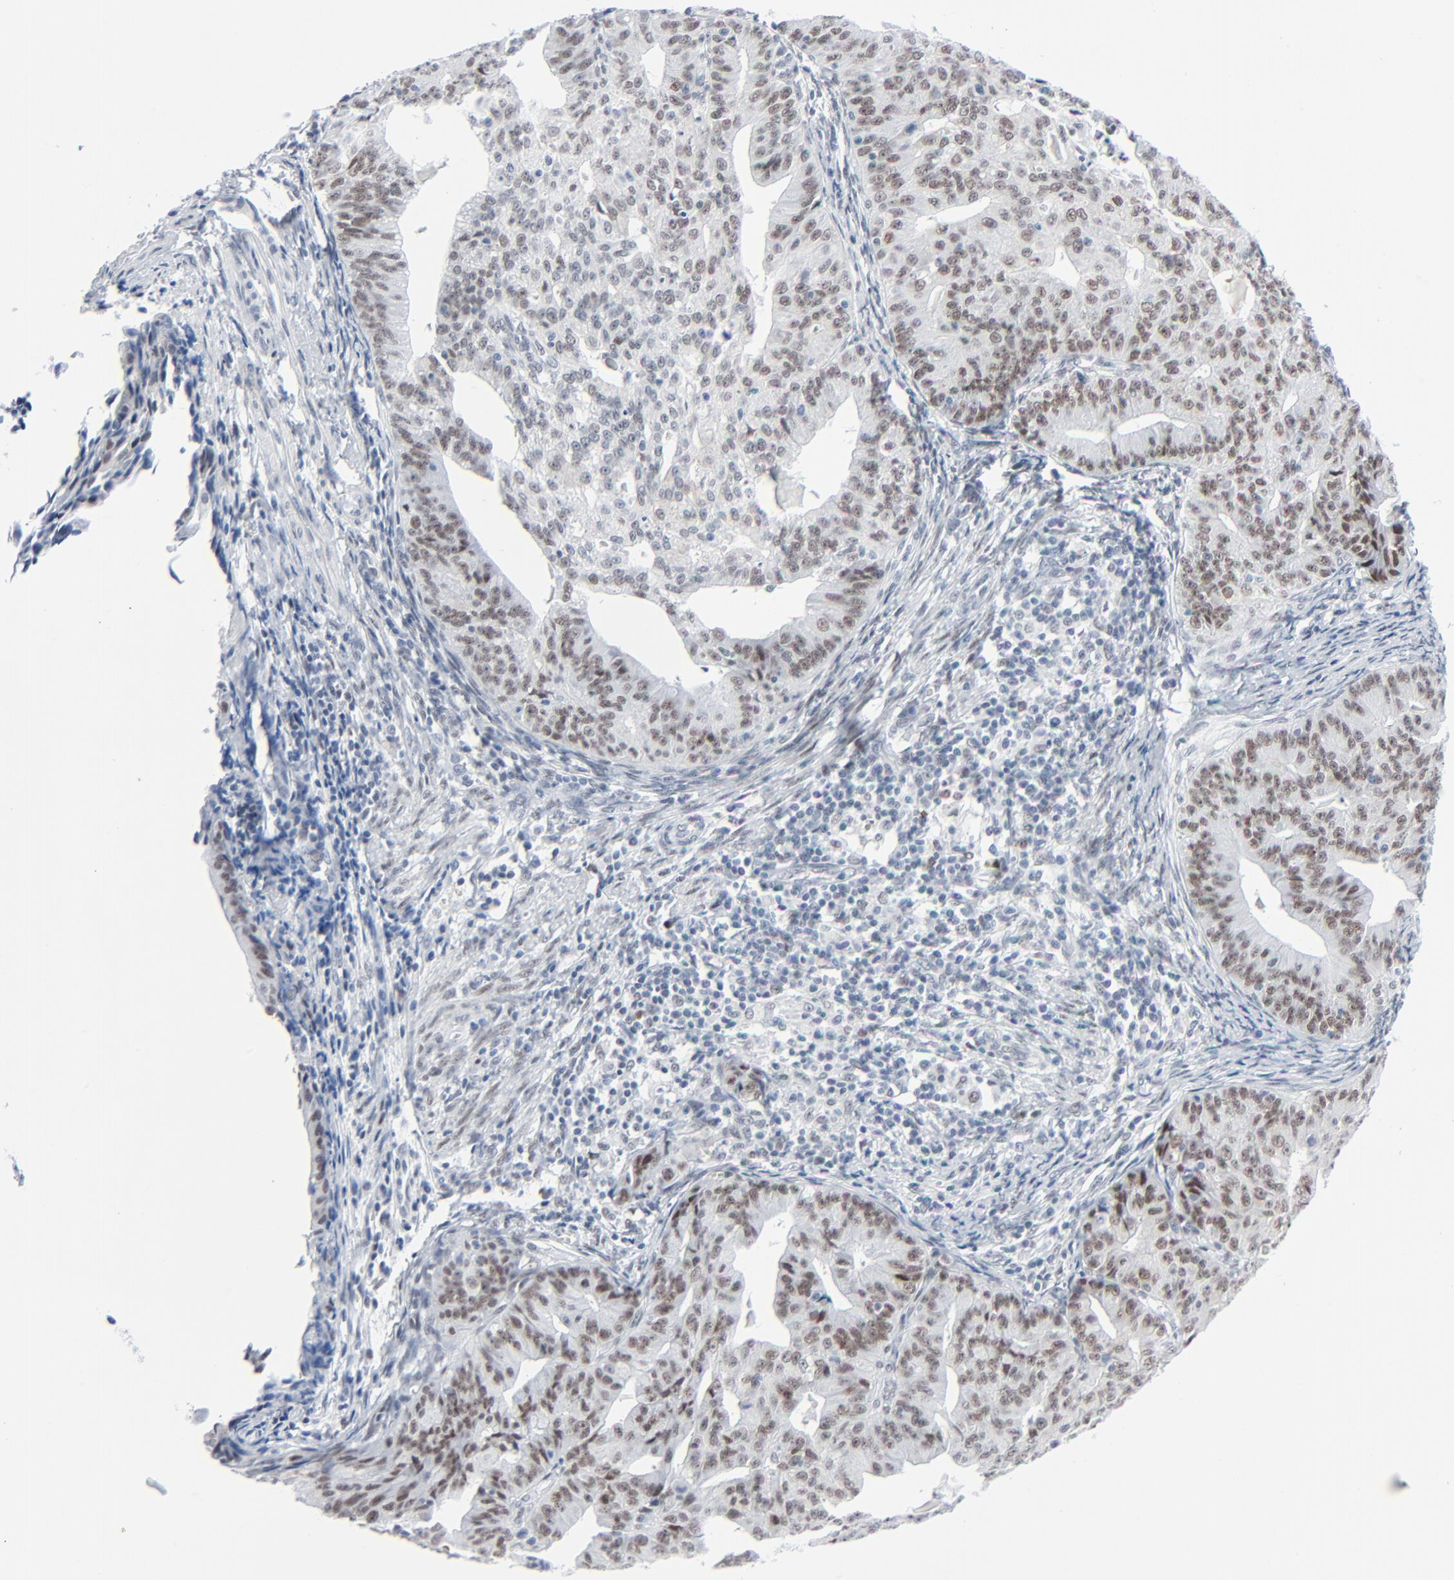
{"staining": {"intensity": "moderate", "quantity": ">75%", "location": "nuclear"}, "tissue": "endometrial cancer", "cell_type": "Tumor cells", "image_type": "cancer", "snomed": [{"axis": "morphology", "description": "Adenocarcinoma, NOS"}, {"axis": "topography", "description": "Endometrium"}], "caption": "An immunohistochemistry histopathology image of tumor tissue is shown. Protein staining in brown highlights moderate nuclear positivity in endometrial cancer (adenocarcinoma) within tumor cells.", "gene": "SIRT1", "patient": {"sex": "female", "age": 56}}